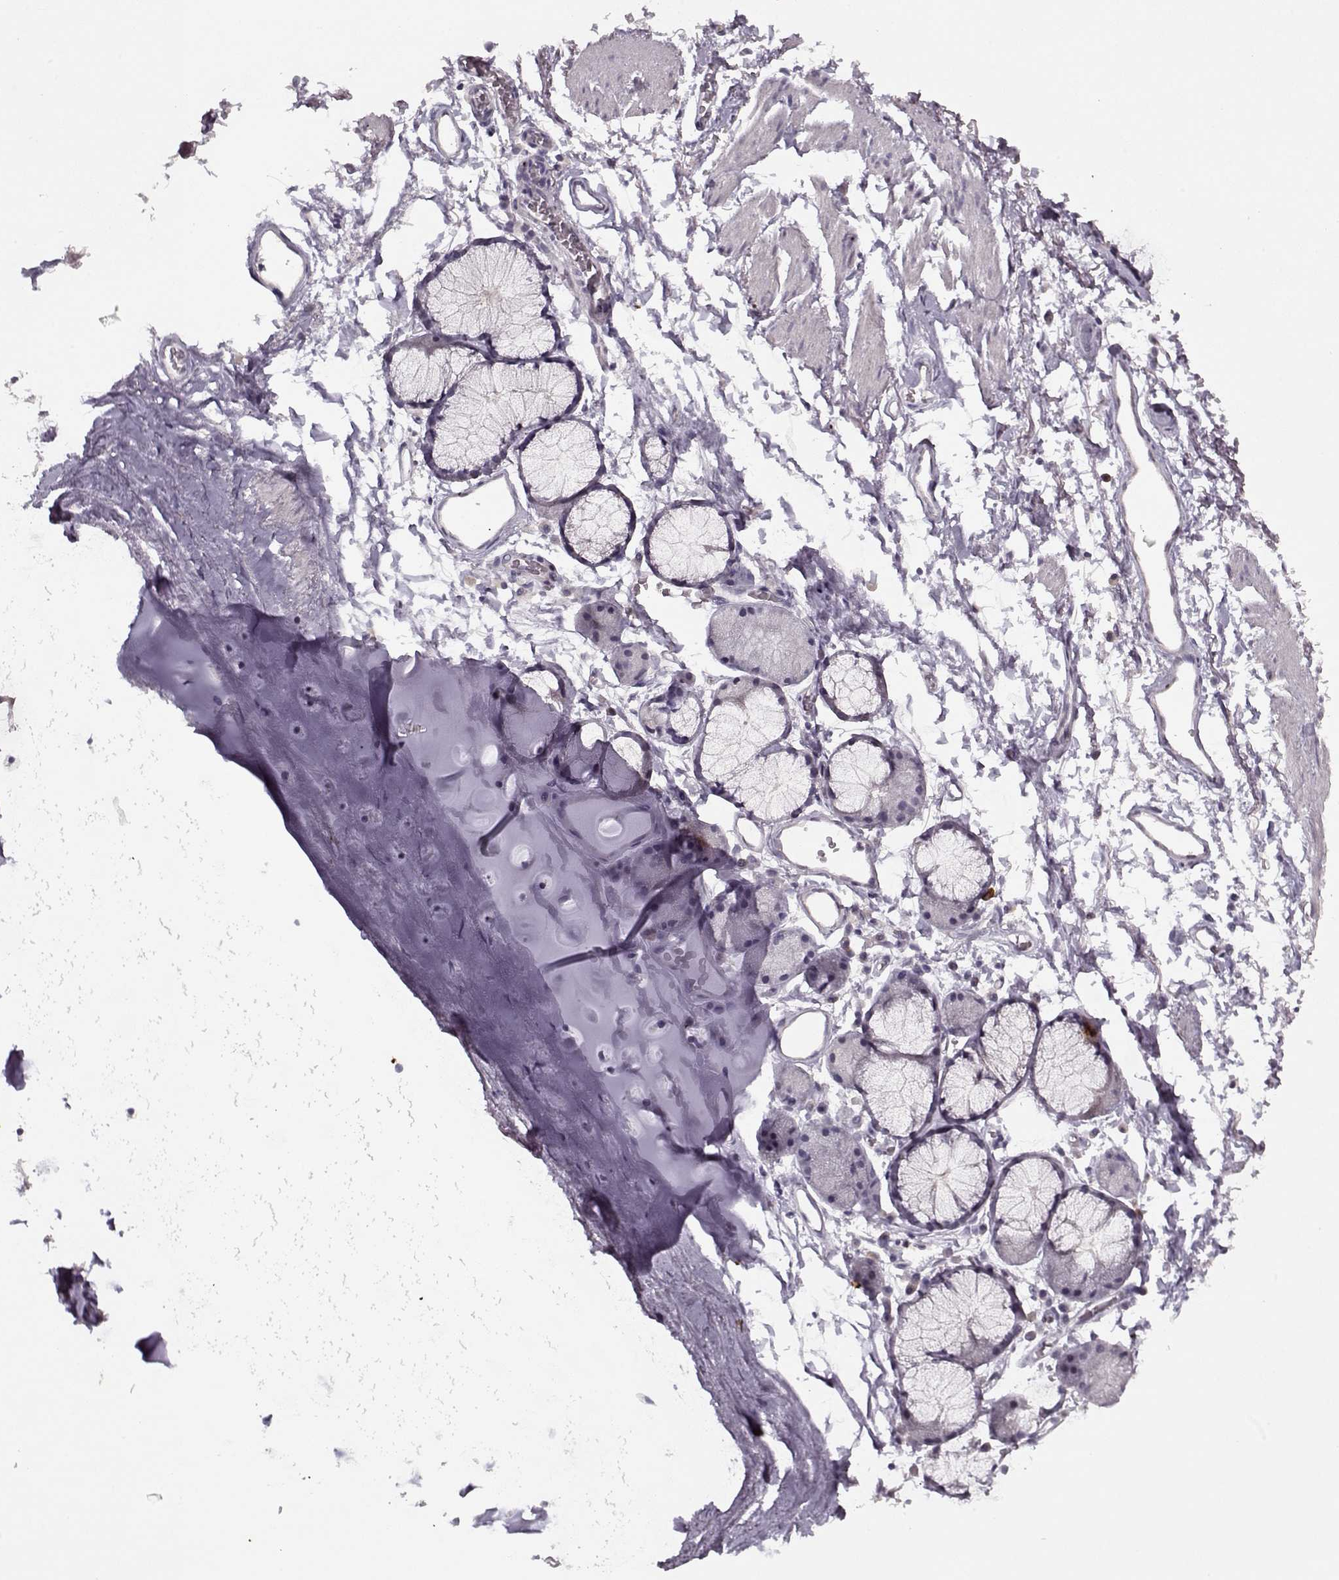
{"staining": {"intensity": "negative", "quantity": "none", "location": "none"}, "tissue": "soft tissue", "cell_type": "Chondrocytes", "image_type": "normal", "snomed": [{"axis": "morphology", "description": "Normal tissue, NOS"}, {"axis": "topography", "description": "Cartilage tissue"}, {"axis": "topography", "description": "Bronchus"}], "caption": "Human soft tissue stained for a protein using immunohistochemistry exhibits no expression in chondrocytes.", "gene": "KRT9", "patient": {"sex": "female", "age": 79}}